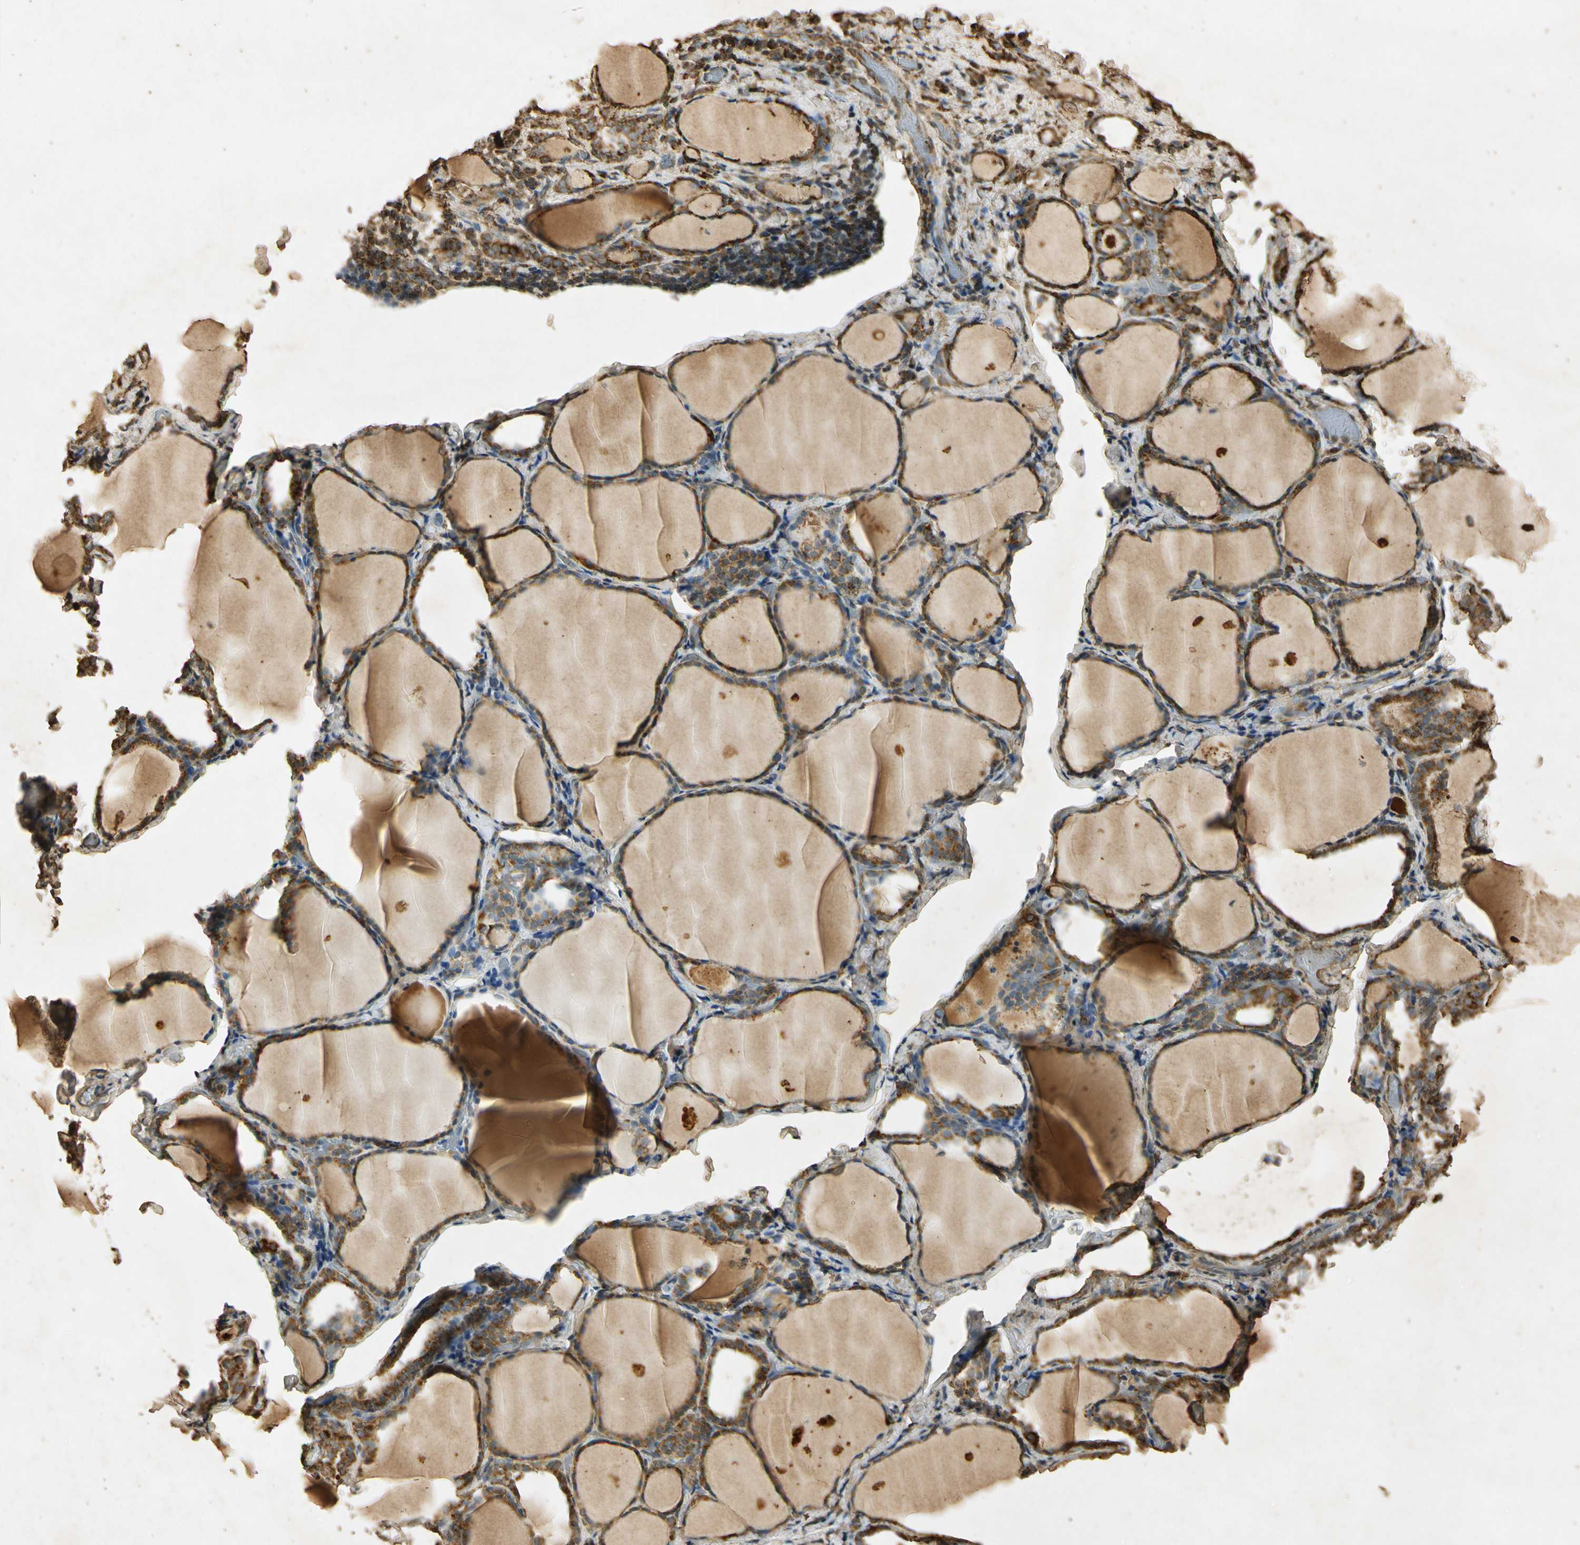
{"staining": {"intensity": "weak", "quantity": ">75%", "location": "cytoplasmic/membranous"}, "tissue": "thyroid gland", "cell_type": "Glandular cells", "image_type": "normal", "snomed": [{"axis": "morphology", "description": "Normal tissue, NOS"}, {"axis": "morphology", "description": "Papillary adenocarcinoma, NOS"}, {"axis": "topography", "description": "Thyroid gland"}], "caption": "Immunohistochemistry (DAB) staining of normal thyroid gland exhibits weak cytoplasmic/membranous protein expression in approximately >75% of glandular cells. Using DAB (3,3'-diaminobenzidine) (brown) and hematoxylin (blue) stains, captured at high magnification using brightfield microscopy.", "gene": "PRDX3", "patient": {"sex": "female", "age": 30}}